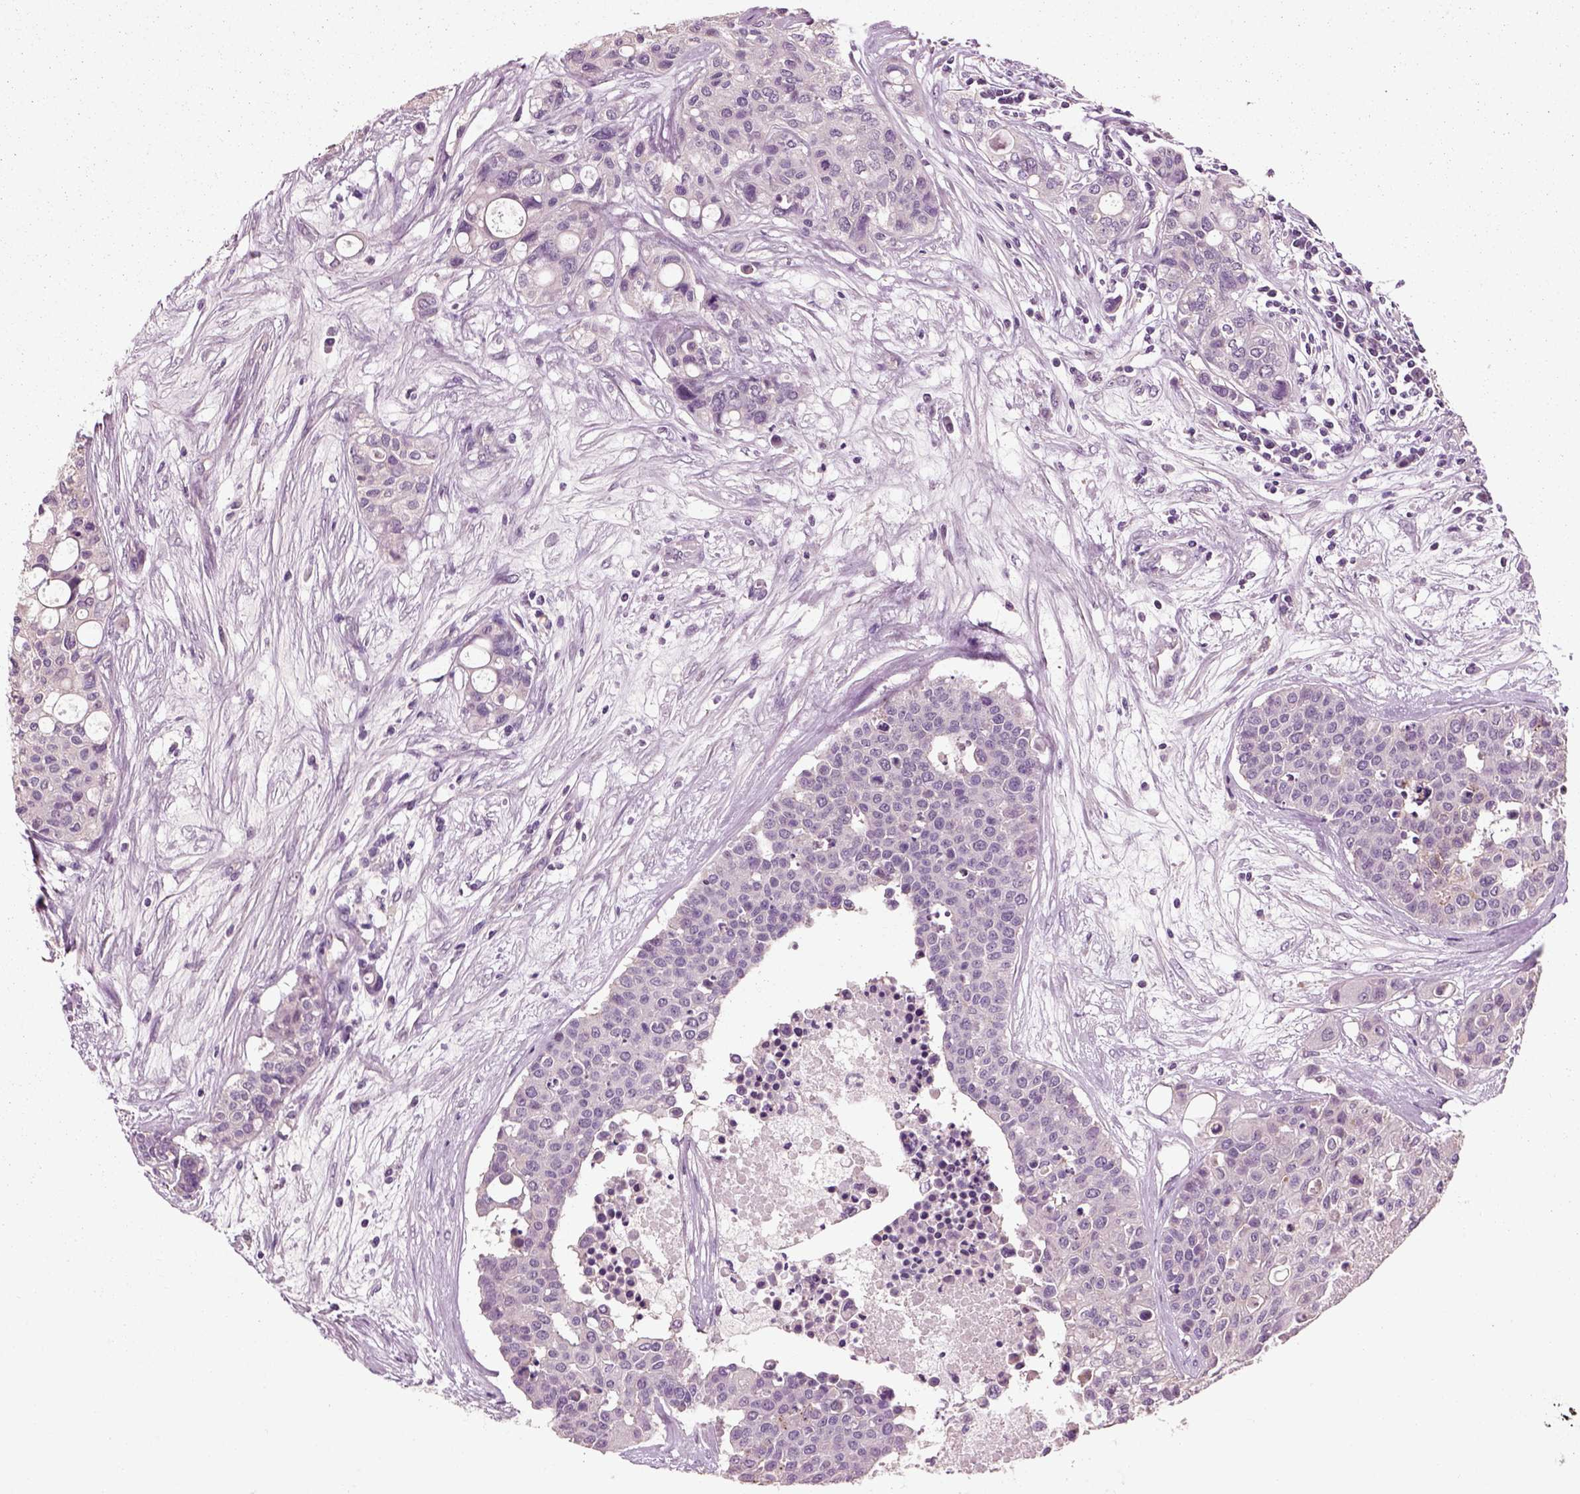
{"staining": {"intensity": "negative", "quantity": "none", "location": "none"}, "tissue": "carcinoid", "cell_type": "Tumor cells", "image_type": "cancer", "snomed": [{"axis": "morphology", "description": "Carcinoid, malignant, NOS"}, {"axis": "topography", "description": "Colon"}], "caption": "This is an immunohistochemistry (IHC) photomicrograph of carcinoid. There is no positivity in tumor cells.", "gene": "CHGB", "patient": {"sex": "male", "age": 81}}